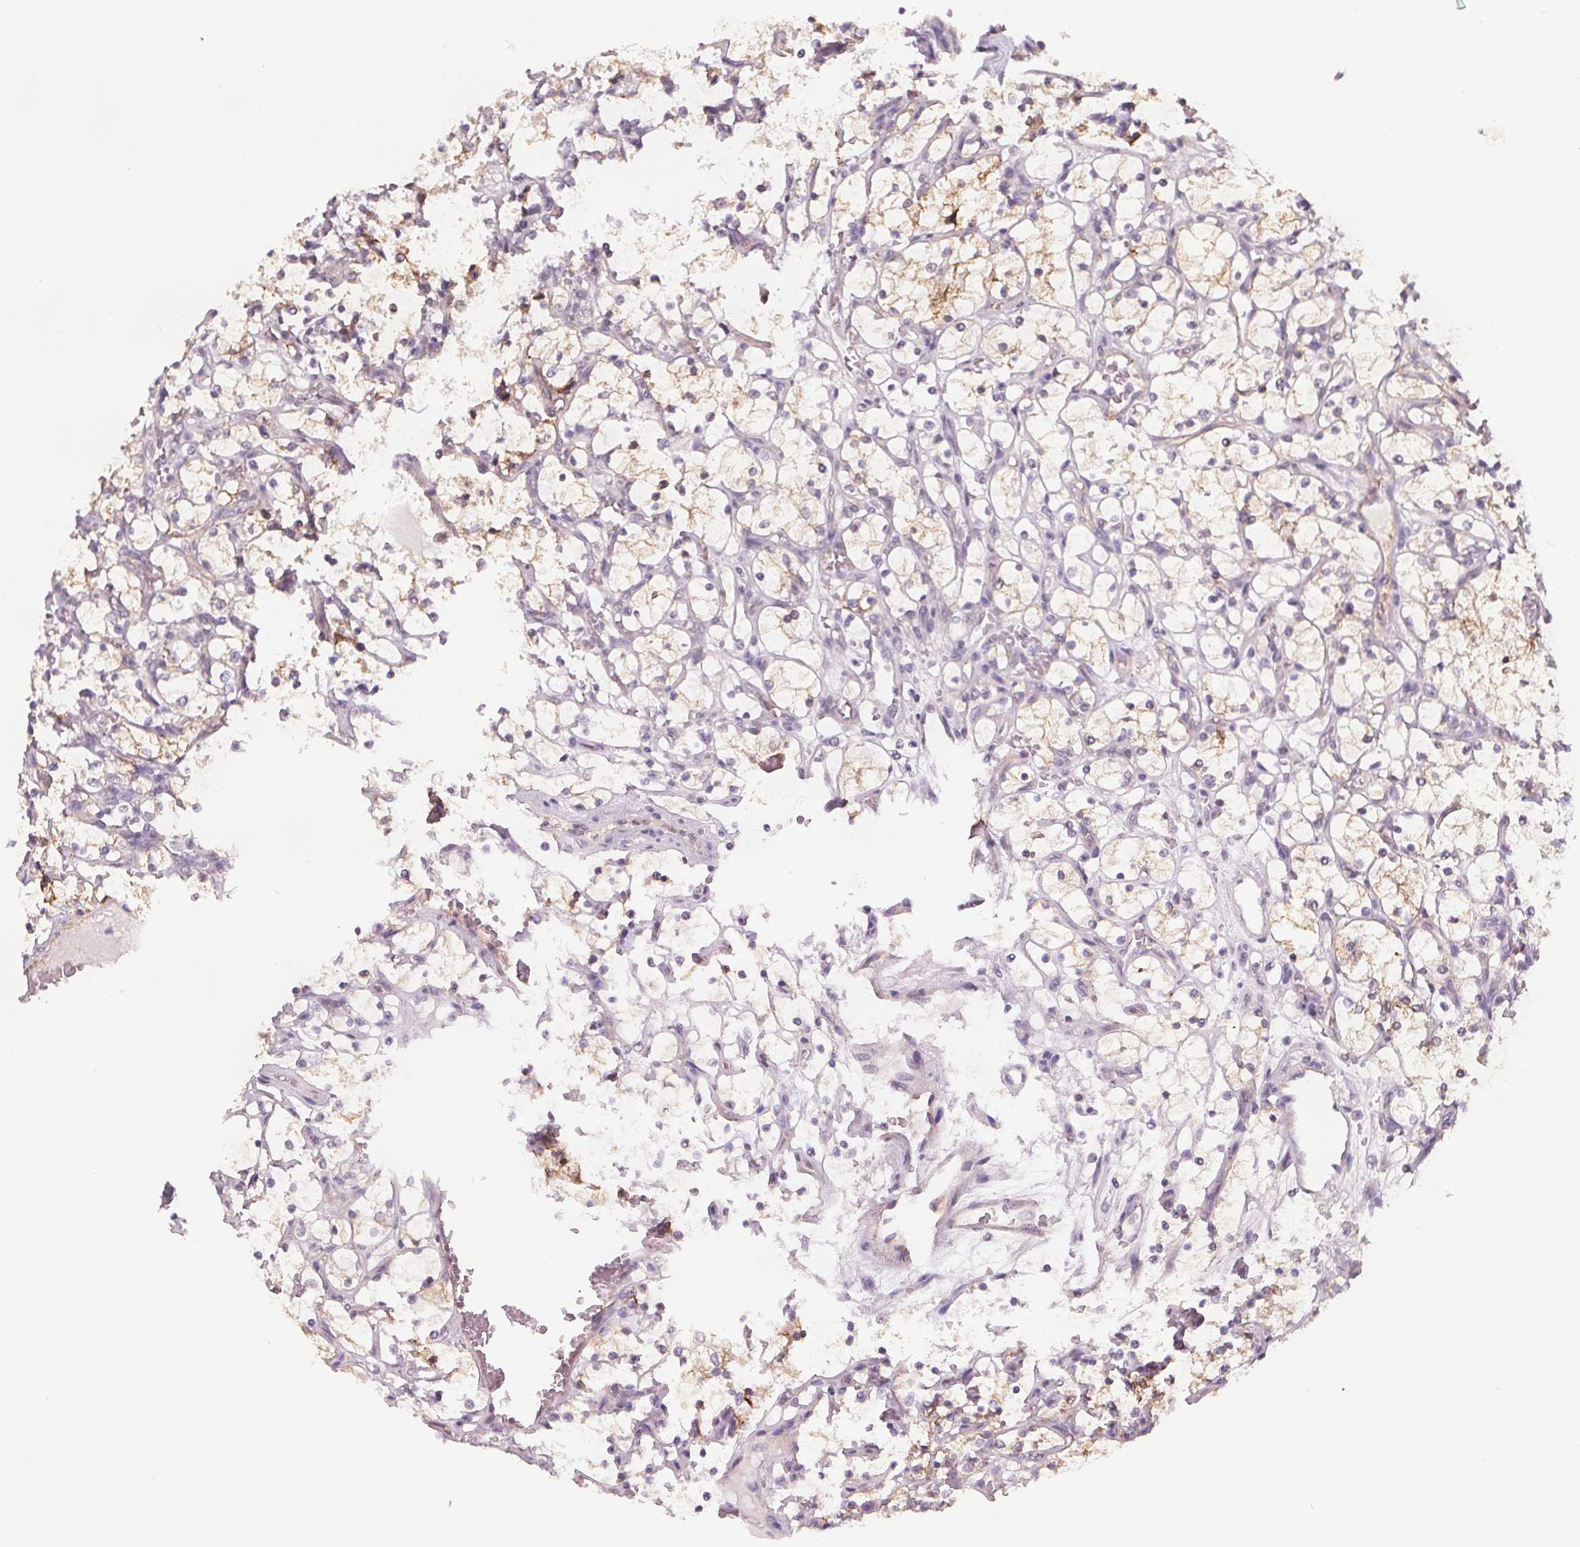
{"staining": {"intensity": "weak", "quantity": "25%-75%", "location": "cytoplasmic/membranous"}, "tissue": "renal cancer", "cell_type": "Tumor cells", "image_type": "cancer", "snomed": [{"axis": "morphology", "description": "Adenocarcinoma, NOS"}, {"axis": "topography", "description": "Kidney"}], "caption": "A photomicrograph of human renal adenocarcinoma stained for a protein reveals weak cytoplasmic/membranous brown staining in tumor cells. (Brightfield microscopy of DAB IHC at high magnification).", "gene": "ATP1A1", "patient": {"sex": "female", "age": 69}}